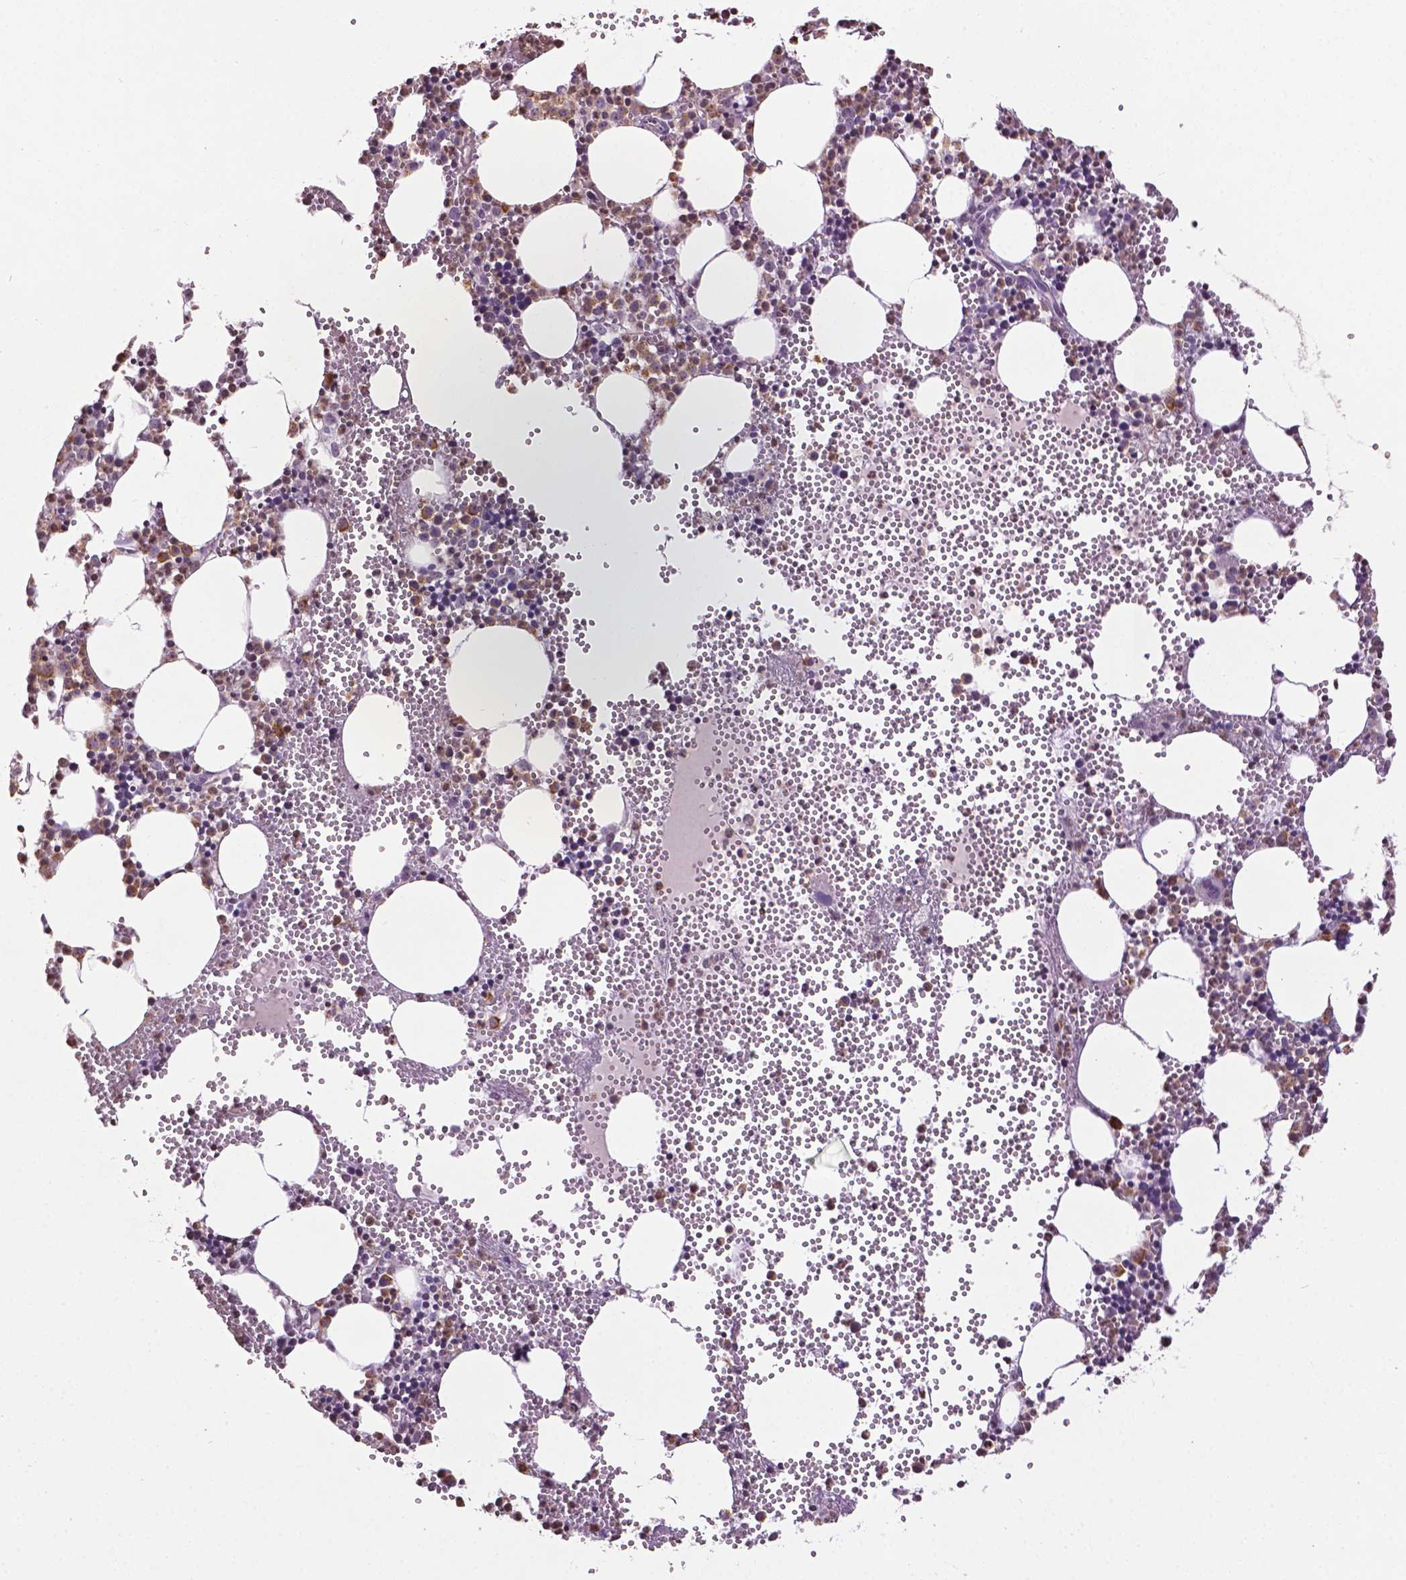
{"staining": {"intensity": "weak", "quantity": "25%-75%", "location": "cytoplasmic/membranous"}, "tissue": "bone marrow", "cell_type": "Hematopoietic cells", "image_type": "normal", "snomed": [{"axis": "morphology", "description": "Normal tissue, NOS"}, {"axis": "topography", "description": "Bone marrow"}], "caption": "DAB (3,3'-diaminobenzidine) immunohistochemical staining of normal human bone marrow demonstrates weak cytoplasmic/membranous protein expression in approximately 25%-75% of hematopoietic cells. (IHC, brightfield microscopy, high magnification).", "gene": "NTNG2", "patient": {"sex": "male", "age": 89}}